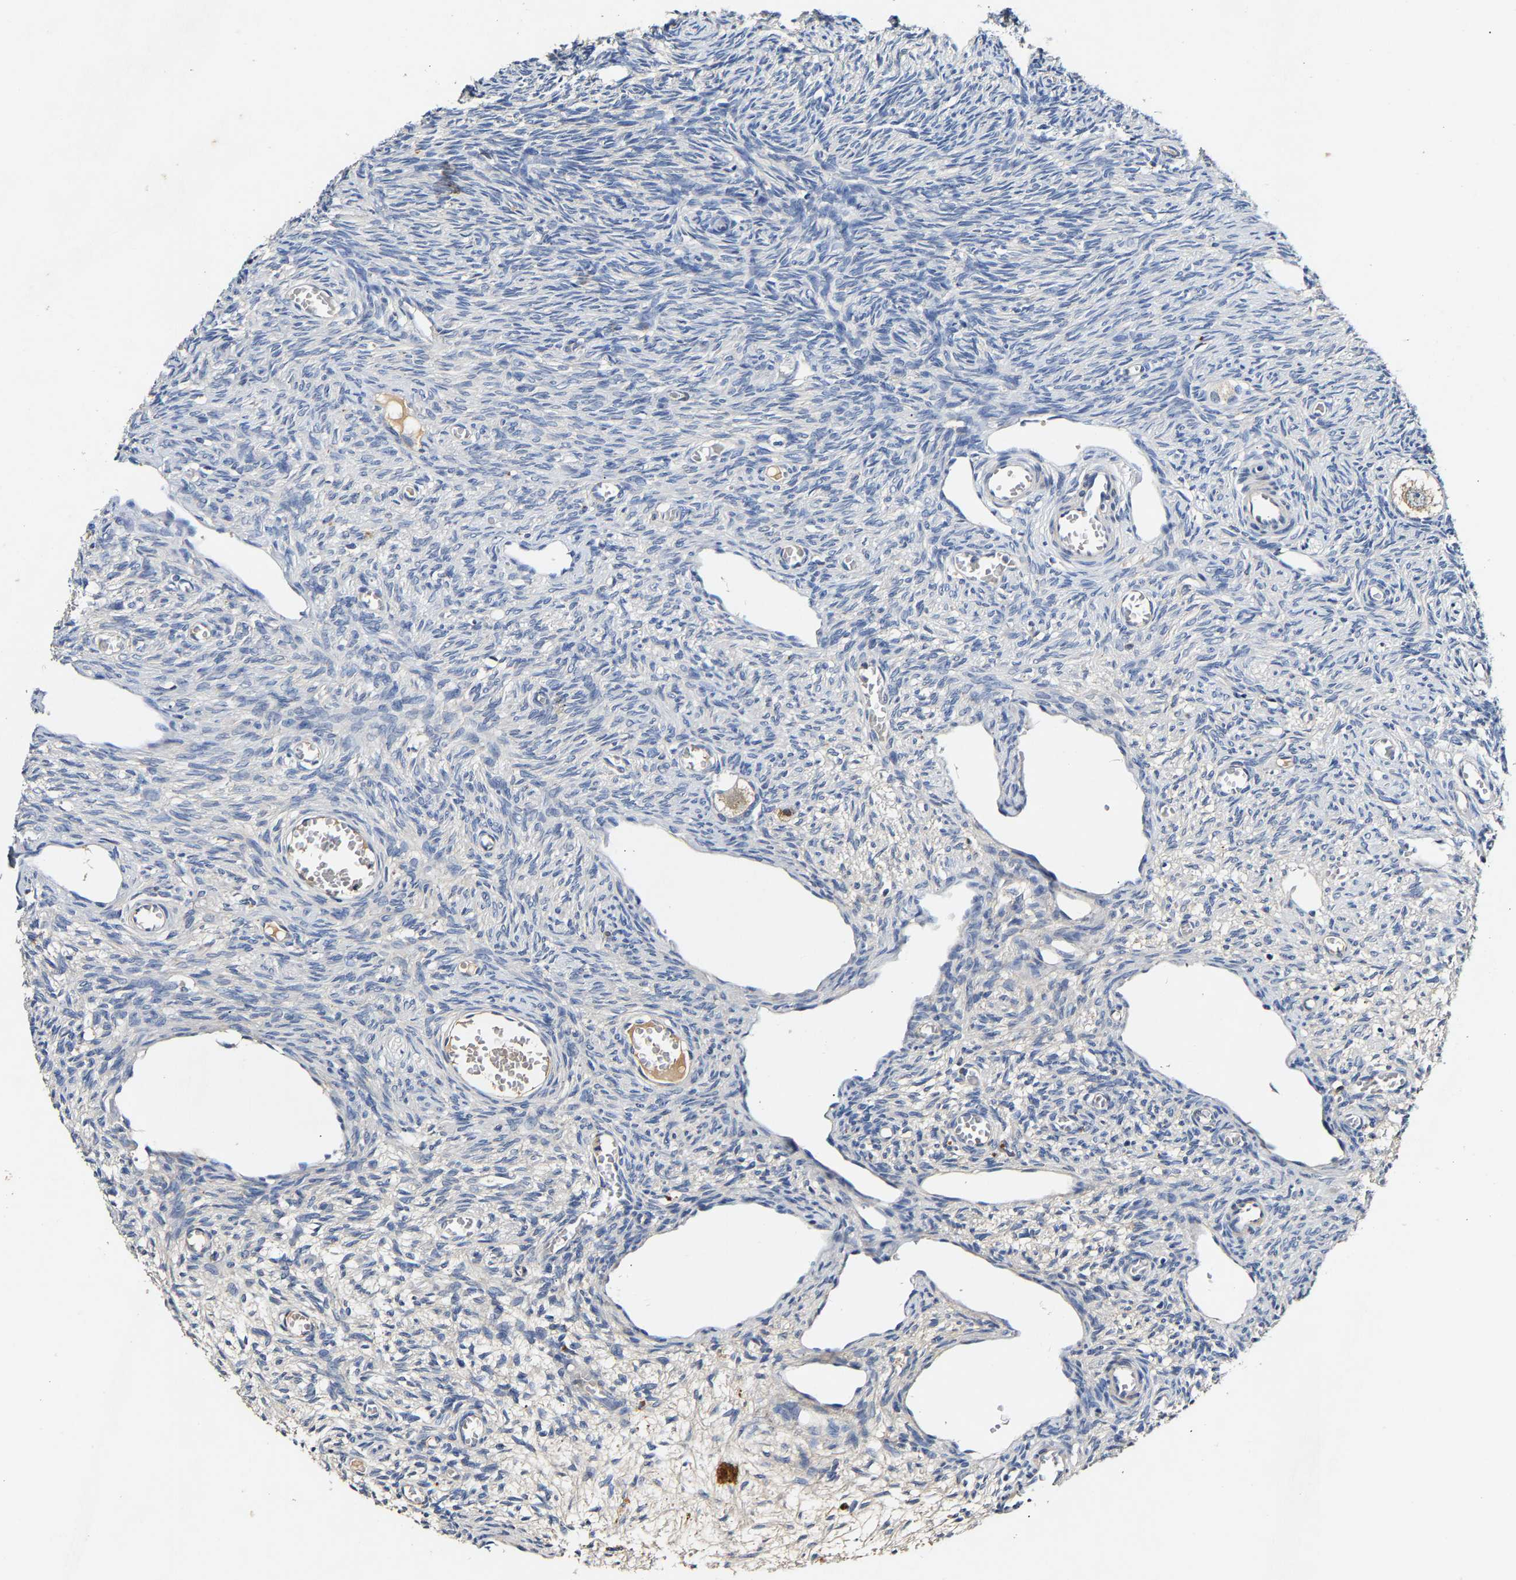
{"staining": {"intensity": "weak", "quantity": ">75%", "location": "cytoplasmic/membranous"}, "tissue": "ovary", "cell_type": "Follicle cells", "image_type": "normal", "snomed": [{"axis": "morphology", "description": "Normal tissue, NOS"}, {"axis": "topography", "description": "Ovary"}], "caption": "High-power microscopy captured an immunohistochemistry image of benign ovary, revealing weak cytoplasmic/membranous expression in about >75% of follicle cells. (brown staining indicates protein expression, while blue staining denotes nuclei).", "gene": "SLCO2B1", "patient": {"sex": "female", "age": 27}}